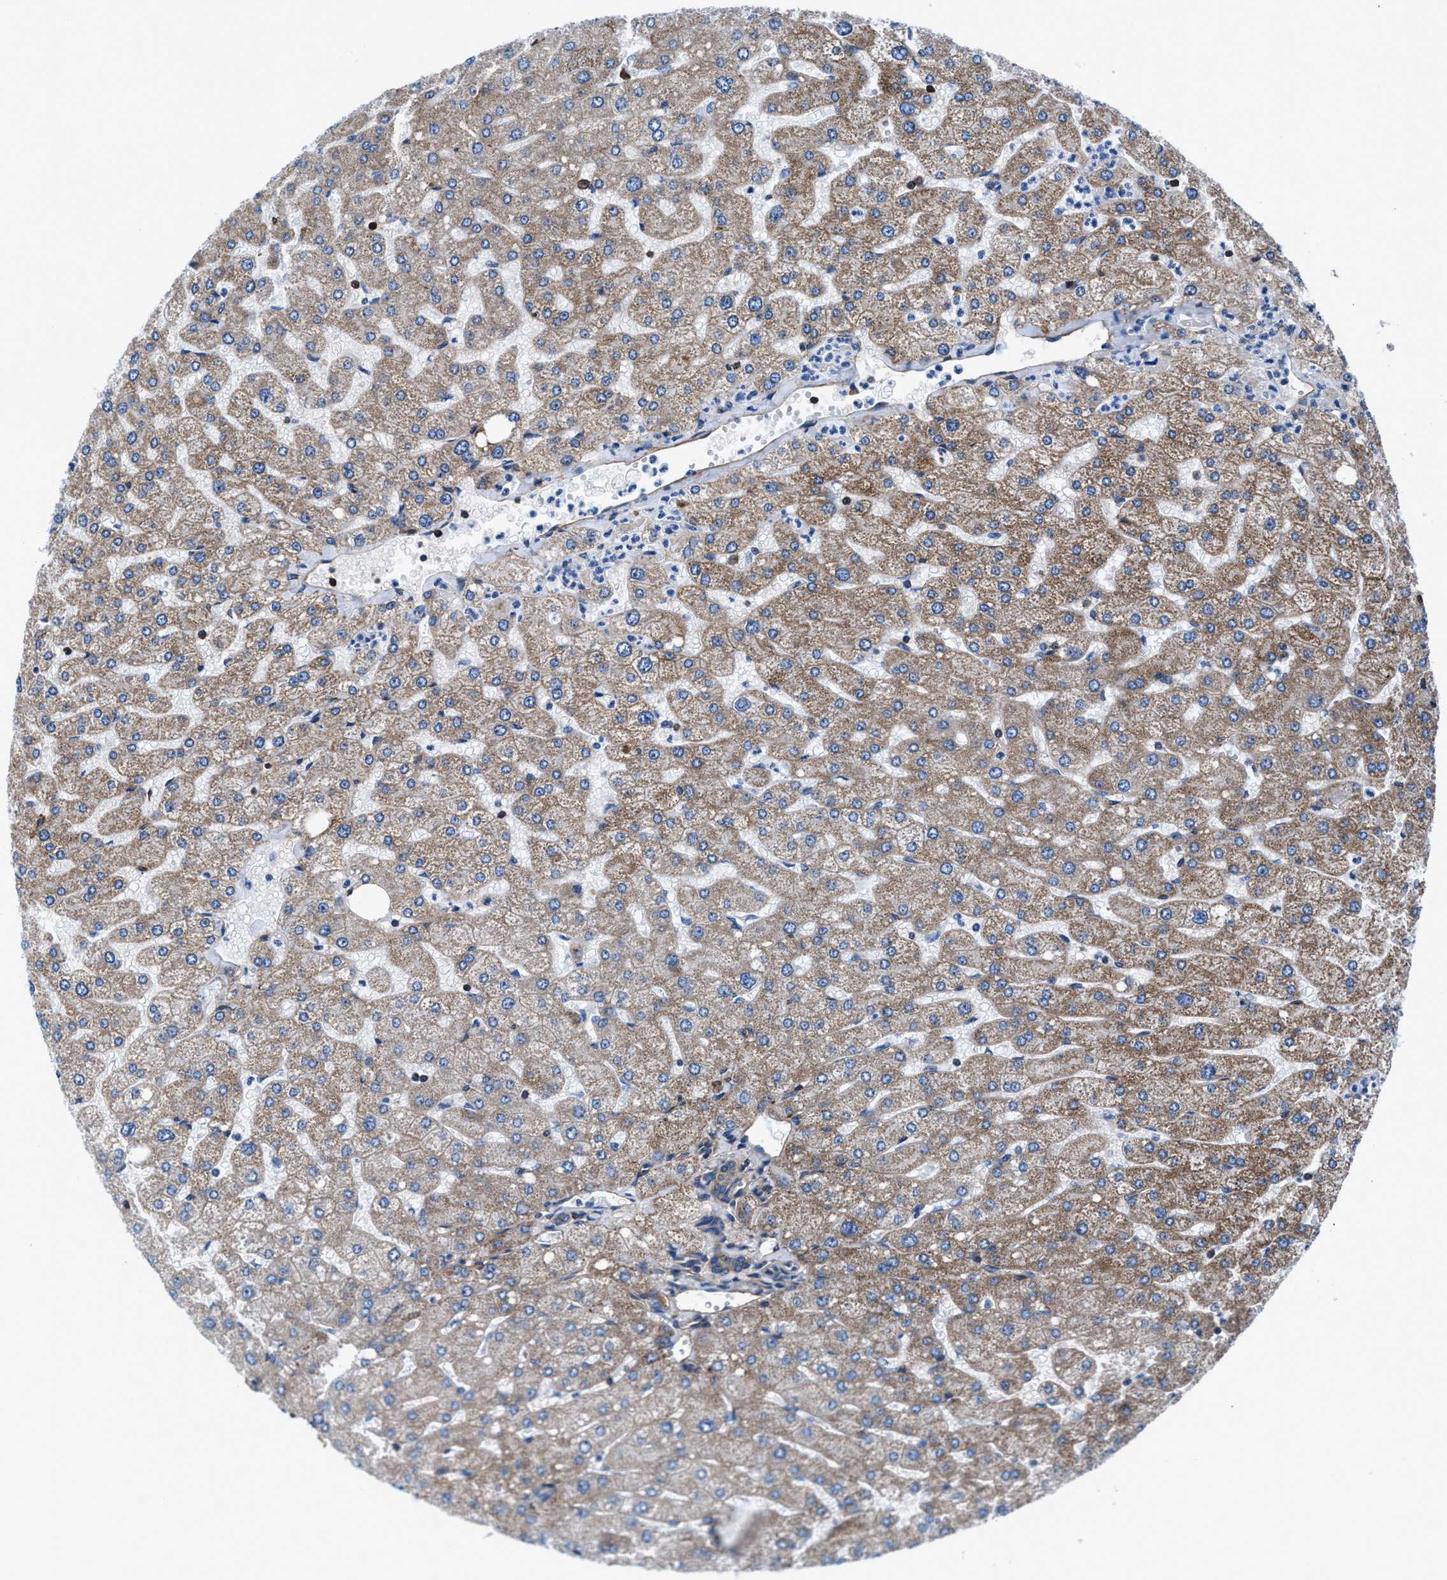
{"staining": {"intensity": "moderate", "quantity": ">75%", "location": "cytoplasmic/membranous"}, "tissue": "liver", "cell_type": "Cholangiocytes", "image_type": "normal", "snomed": [{"axis": "morphology", "description": "Normal tissue, NOS"}, {"axis": "topography", "description": "Liver"}], "caption": "This photomicrograph exhibits immunohistochemistry (IHC) staining of benign human liver, with medium moderate cytoplasmic/membranous staining in about >75% of cholangiocytes.", "gene": "NKTR", "patient": {"sex": "male", "age": 55}}